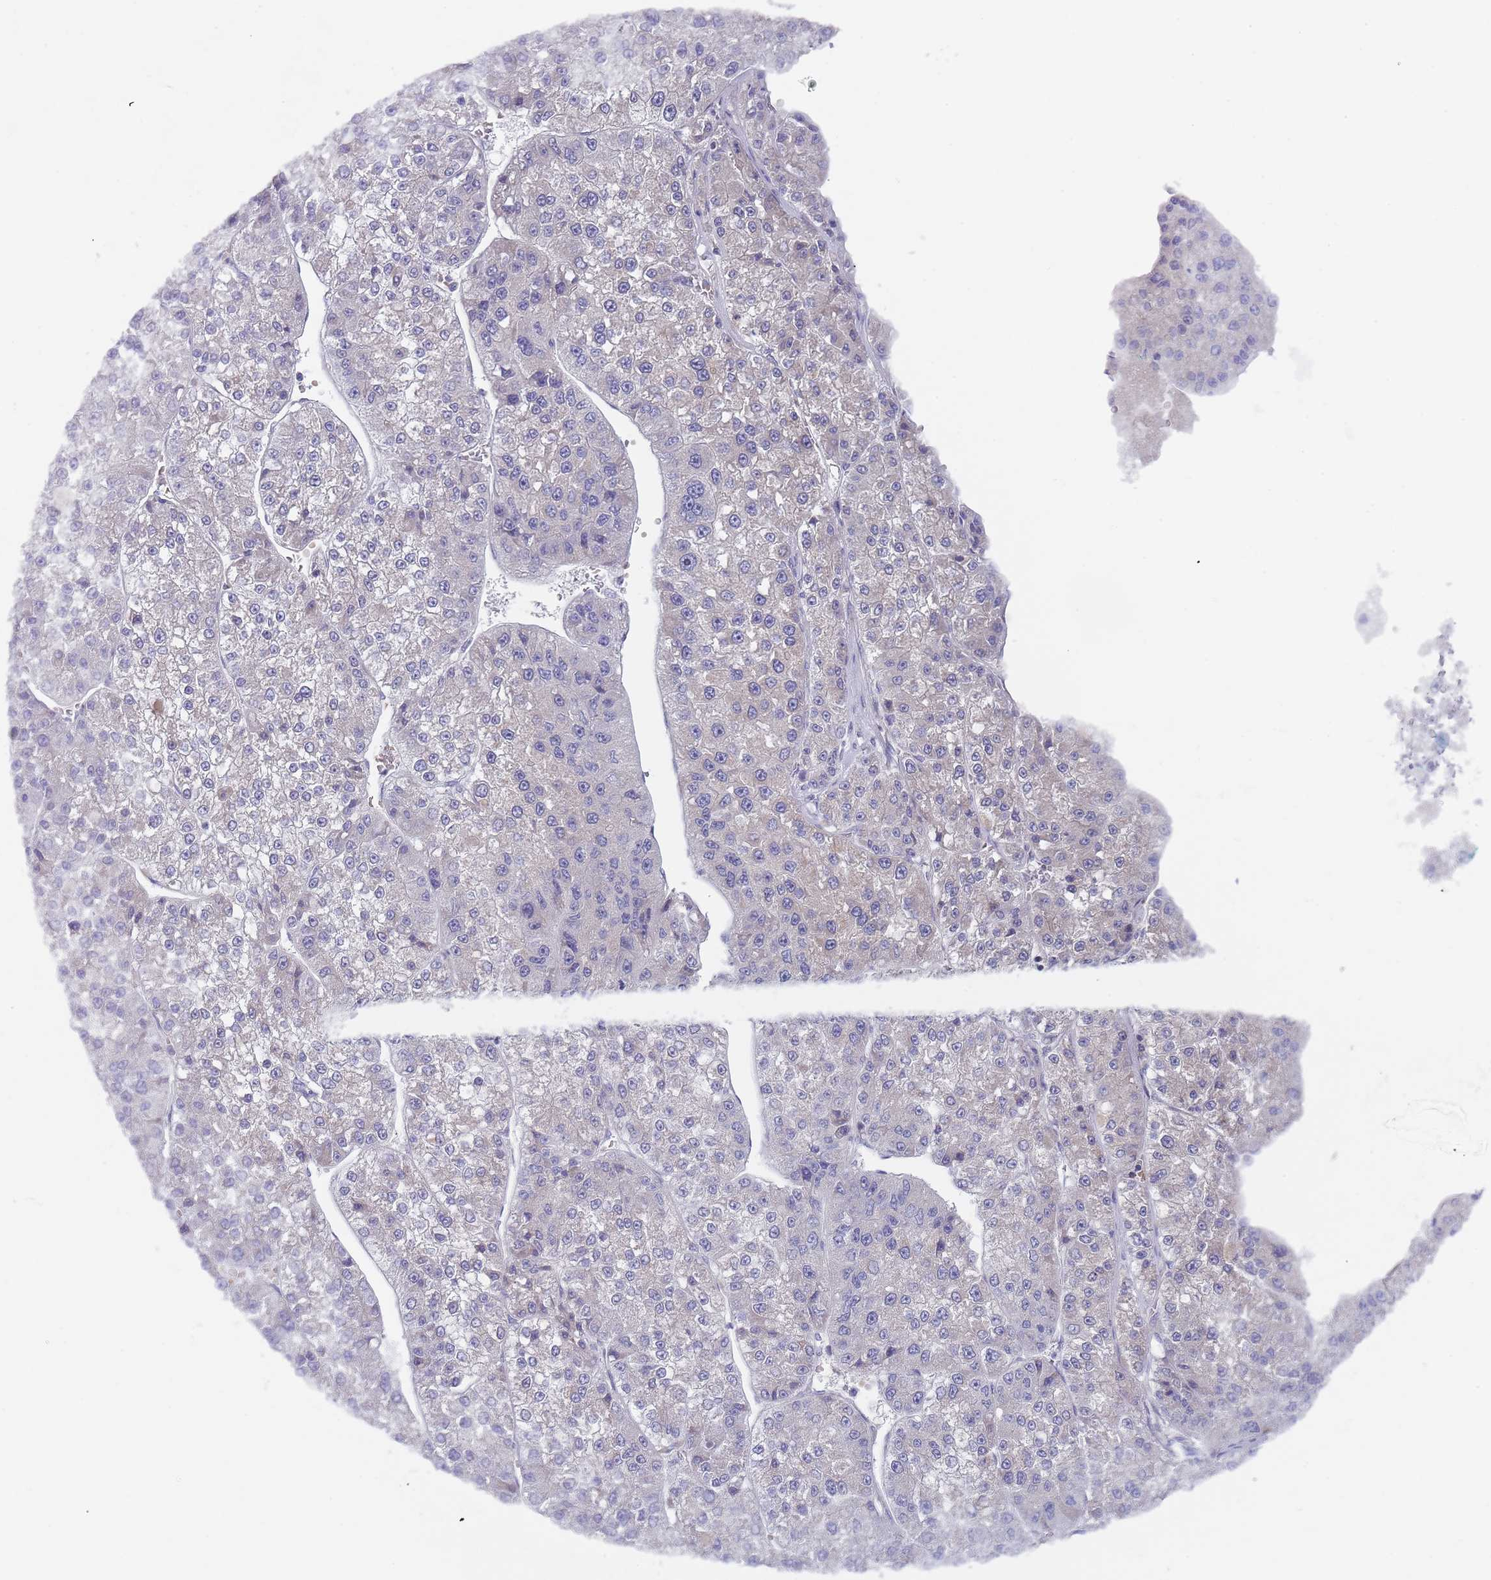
{"staining": {"intensity": "negative", "quantity": "none", "location": "none"}, "tissue": "liver cancer", "cell_type": "Tumor cells", "image_type": "cancer", "snomed": [{"axis": "morphology", "description": "Carcinoma, Hepatocellular, NOS"}, {"axis": "topography", "description": "Liver"}], "caption": "Immunohistochemical staining of liver cancer demonstrates no significant positivity in tumor cells.", "gene": "PRAC1", "patient": {"sex": "female", "age": 73}}